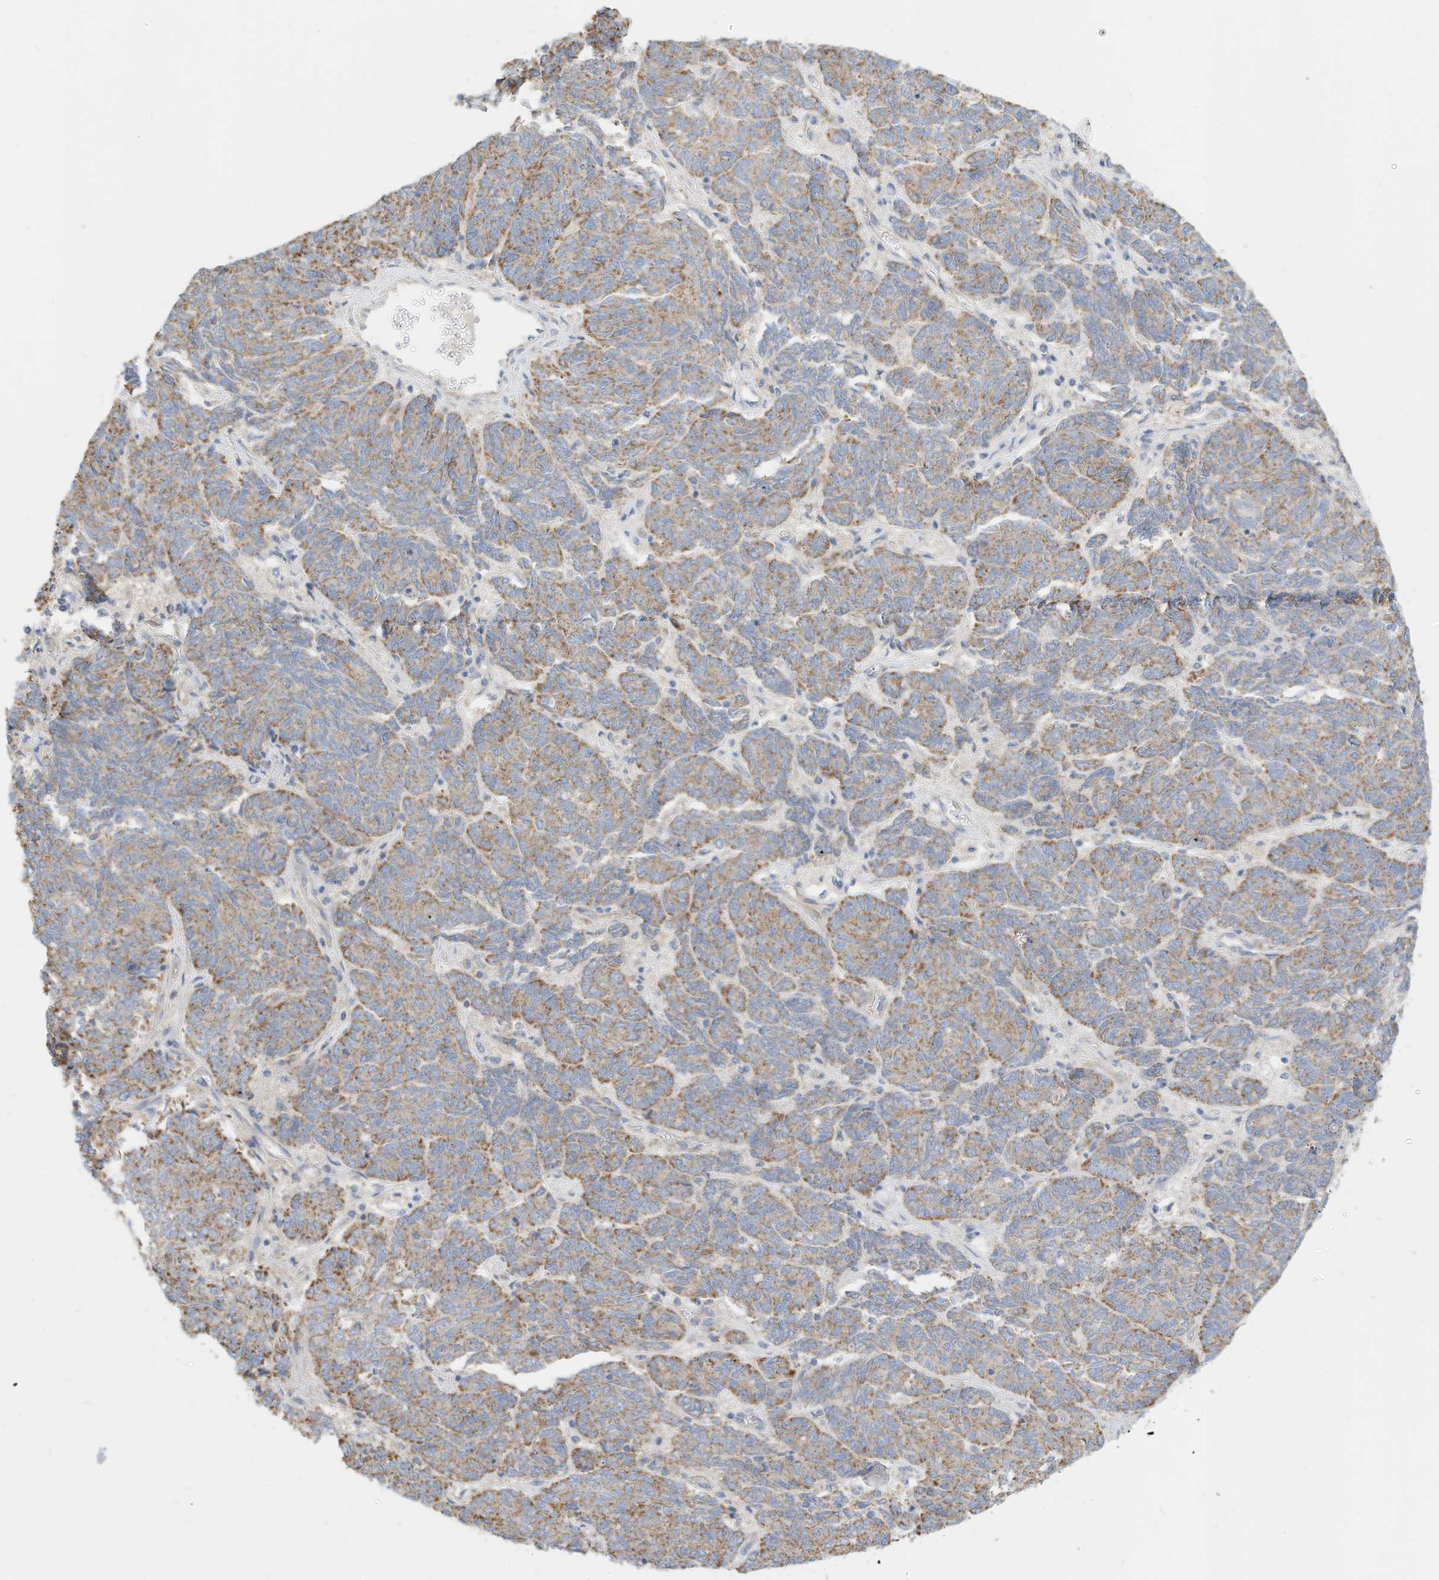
{"staining": {"intensity": "moderate", "quantity": ">75%", "location": "cytoplasmic/membranous"}, "tissue": "endometrial cancer", "cell_type": "Tumor cells", "image_type": "cancer", "snomed": [{"axis": "morphology", "description": "Adenocarcinoma, NOS"}, {"axis": "topography", "description": "Endometrium"}], "caption": "A photomicrograph showing moderate cytoplasmic/membranous positivity in approximately >75% of tumor cells in endometrial cancer (adenocarcinoma), as visualized by brown immunohistochemical staining.", "gene": "RHOH", "patient": {"sex": "female", "age": 80}}